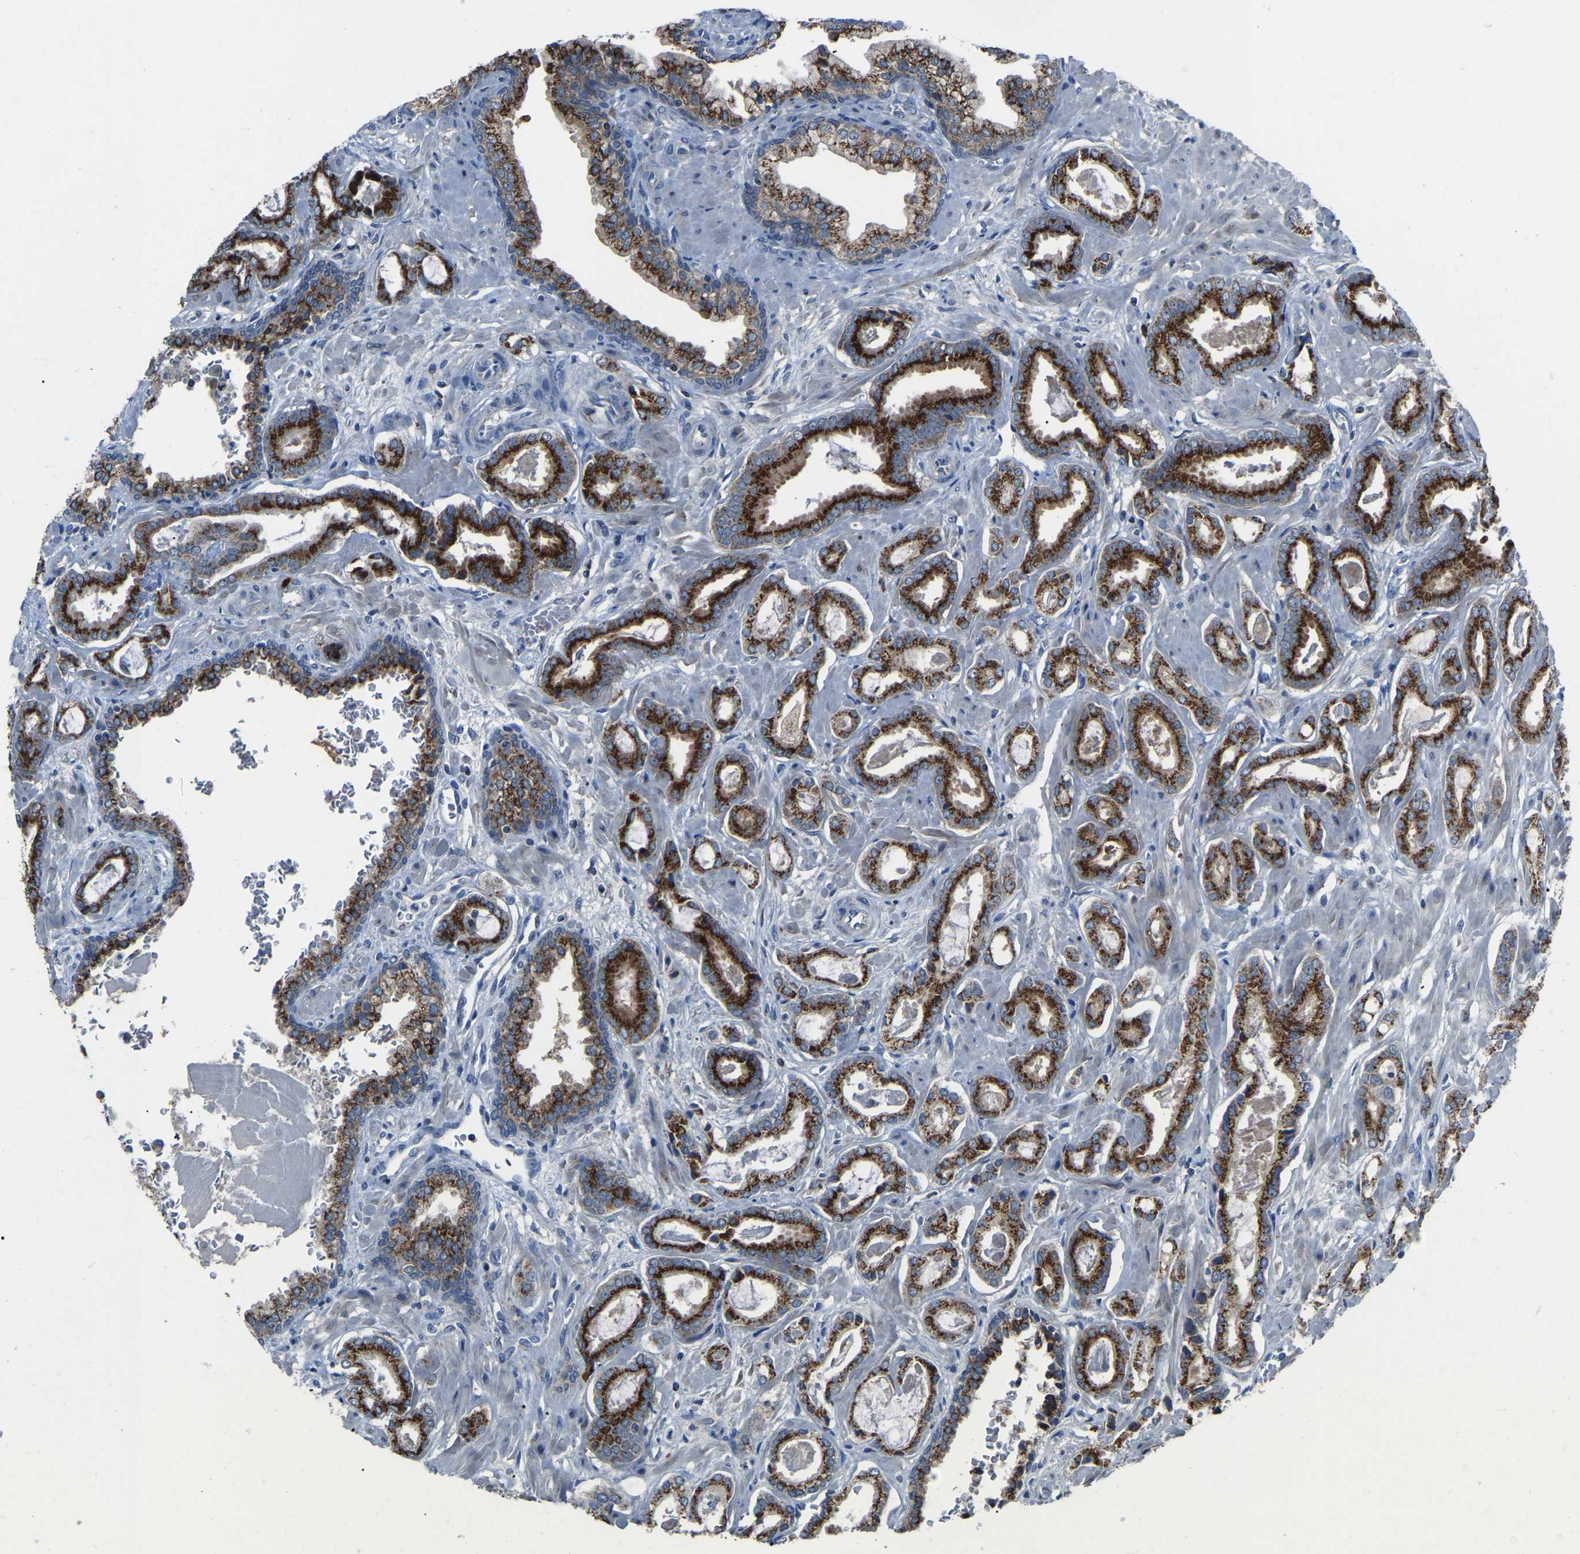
{"staining": {"intensity": "strong", "quantity": ">75%", "location": "cytoplasmic/membranous"}, "tissue": "prostate cancer", "cell_type": "Tumor cells", "image_type": "cancer", "snomed": [{"axis": "morphology", "description": "Adenocarcinoma, Low grade"}, {"axis": "topography", "description": "Prostate"}], "caption": "IHC image of human prostate low-grade adenocarcinoma stained for a protein (brown), which shows high levels of strong cytoplasmic/membranous expression in approximately >75% of tumor cells.", "gene": "CANT1", "patient": {"sex": "male", "age": 53}}